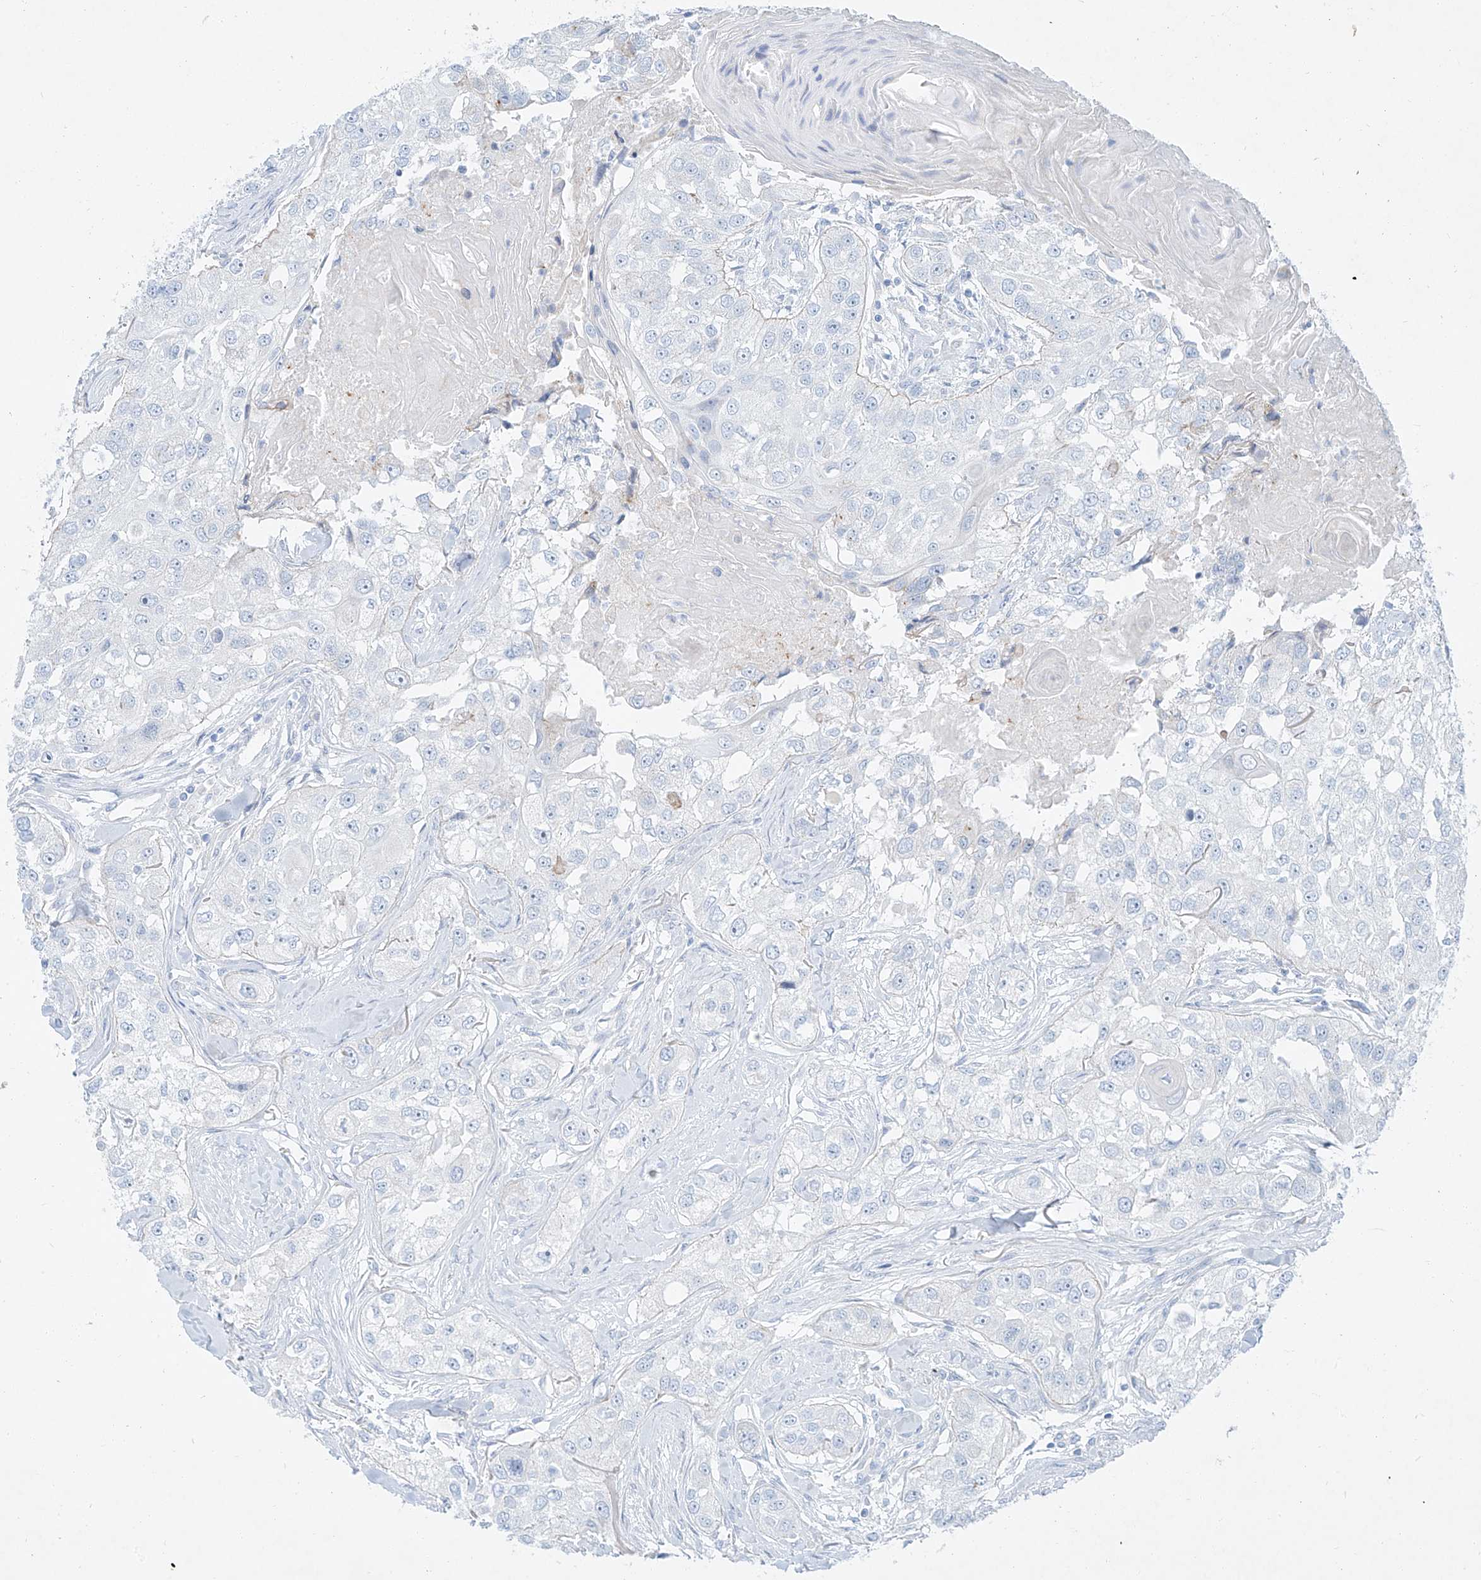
{"staining": {"intensity": "negative", "quantity": "none", "location": "none"}, "tissue": "head and neck cancer", "cell_type": "Tumor cells", "image_type": "cancer", "snomed": [{"axis": "morphology", "description": "Normal tissue, NOS"}, {"axis": "morphology", "description": "Squamous cell carcinoma, NOS"}, {"axis": "topography", "description": "Skeletal muscle"}, {"axis": "topography", "description": "Head-Neck"}], "caption": "There is no significant expression in tumor cells of head and neck cancer.", "gene": "AJM1", "patient": {"sex": "male", "age": 51}}